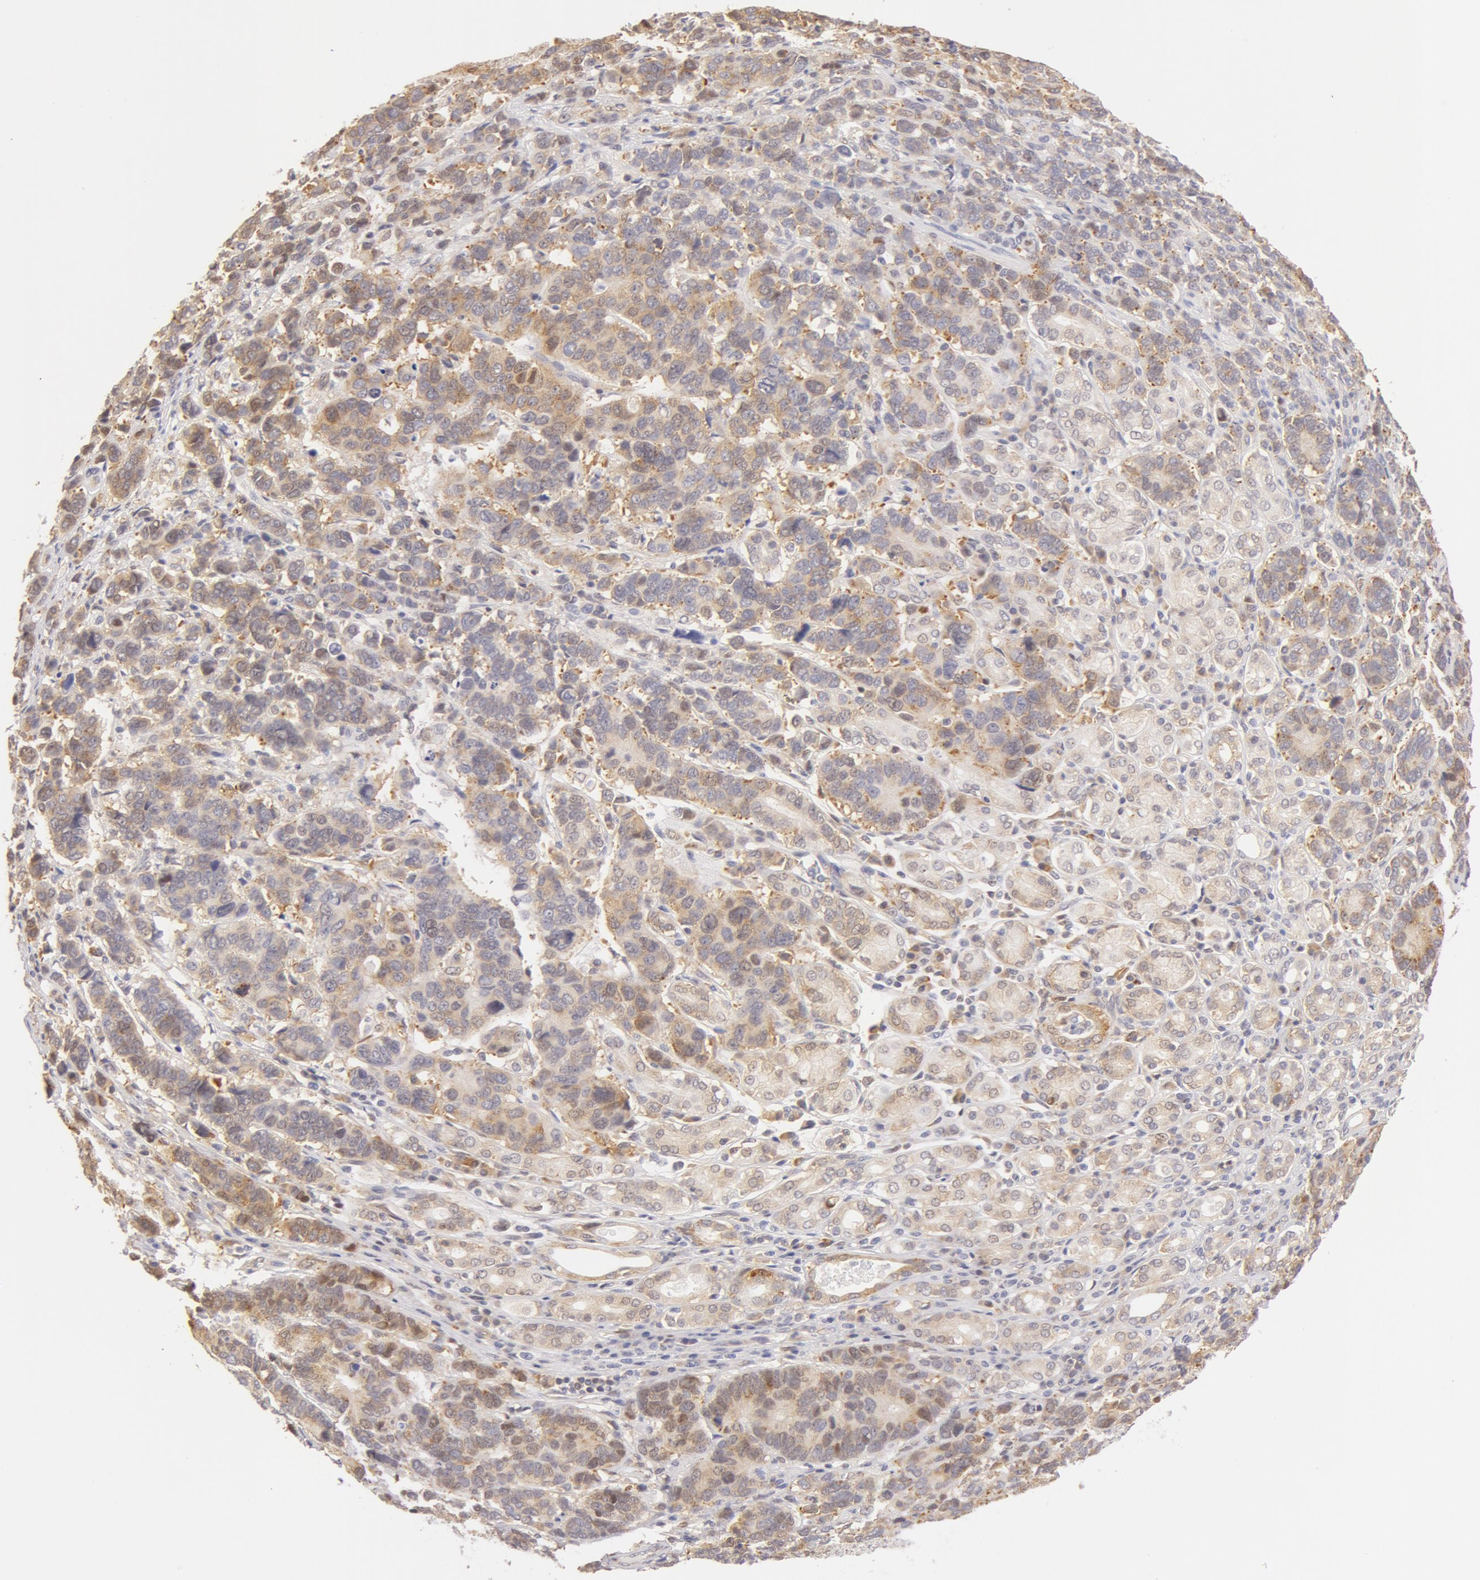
{"staining": {"intensity": "weak", "quantity": "<25%", "location": "cytoplasmic/membranous"}, "tissue": "stomach cancer", "cell_type": "Tumor cells", "image_type": "cancer", "snomed": [{"axis": "morphology", "description": "Adenocarcinoma, NOS"}, {"axis": "topography", "description": "Stomach, upper"}], "caption": "Tumor cells show no significant expression in adenocarcinoma (stomach). The staining was performed using DAB to visualize the protein expression in brown, while the nuclei were stained in blue with hematoxylin (Magnification: 20x).", "gene": "DDX3Y", "patient": {"sex": "male", "age": 71}}